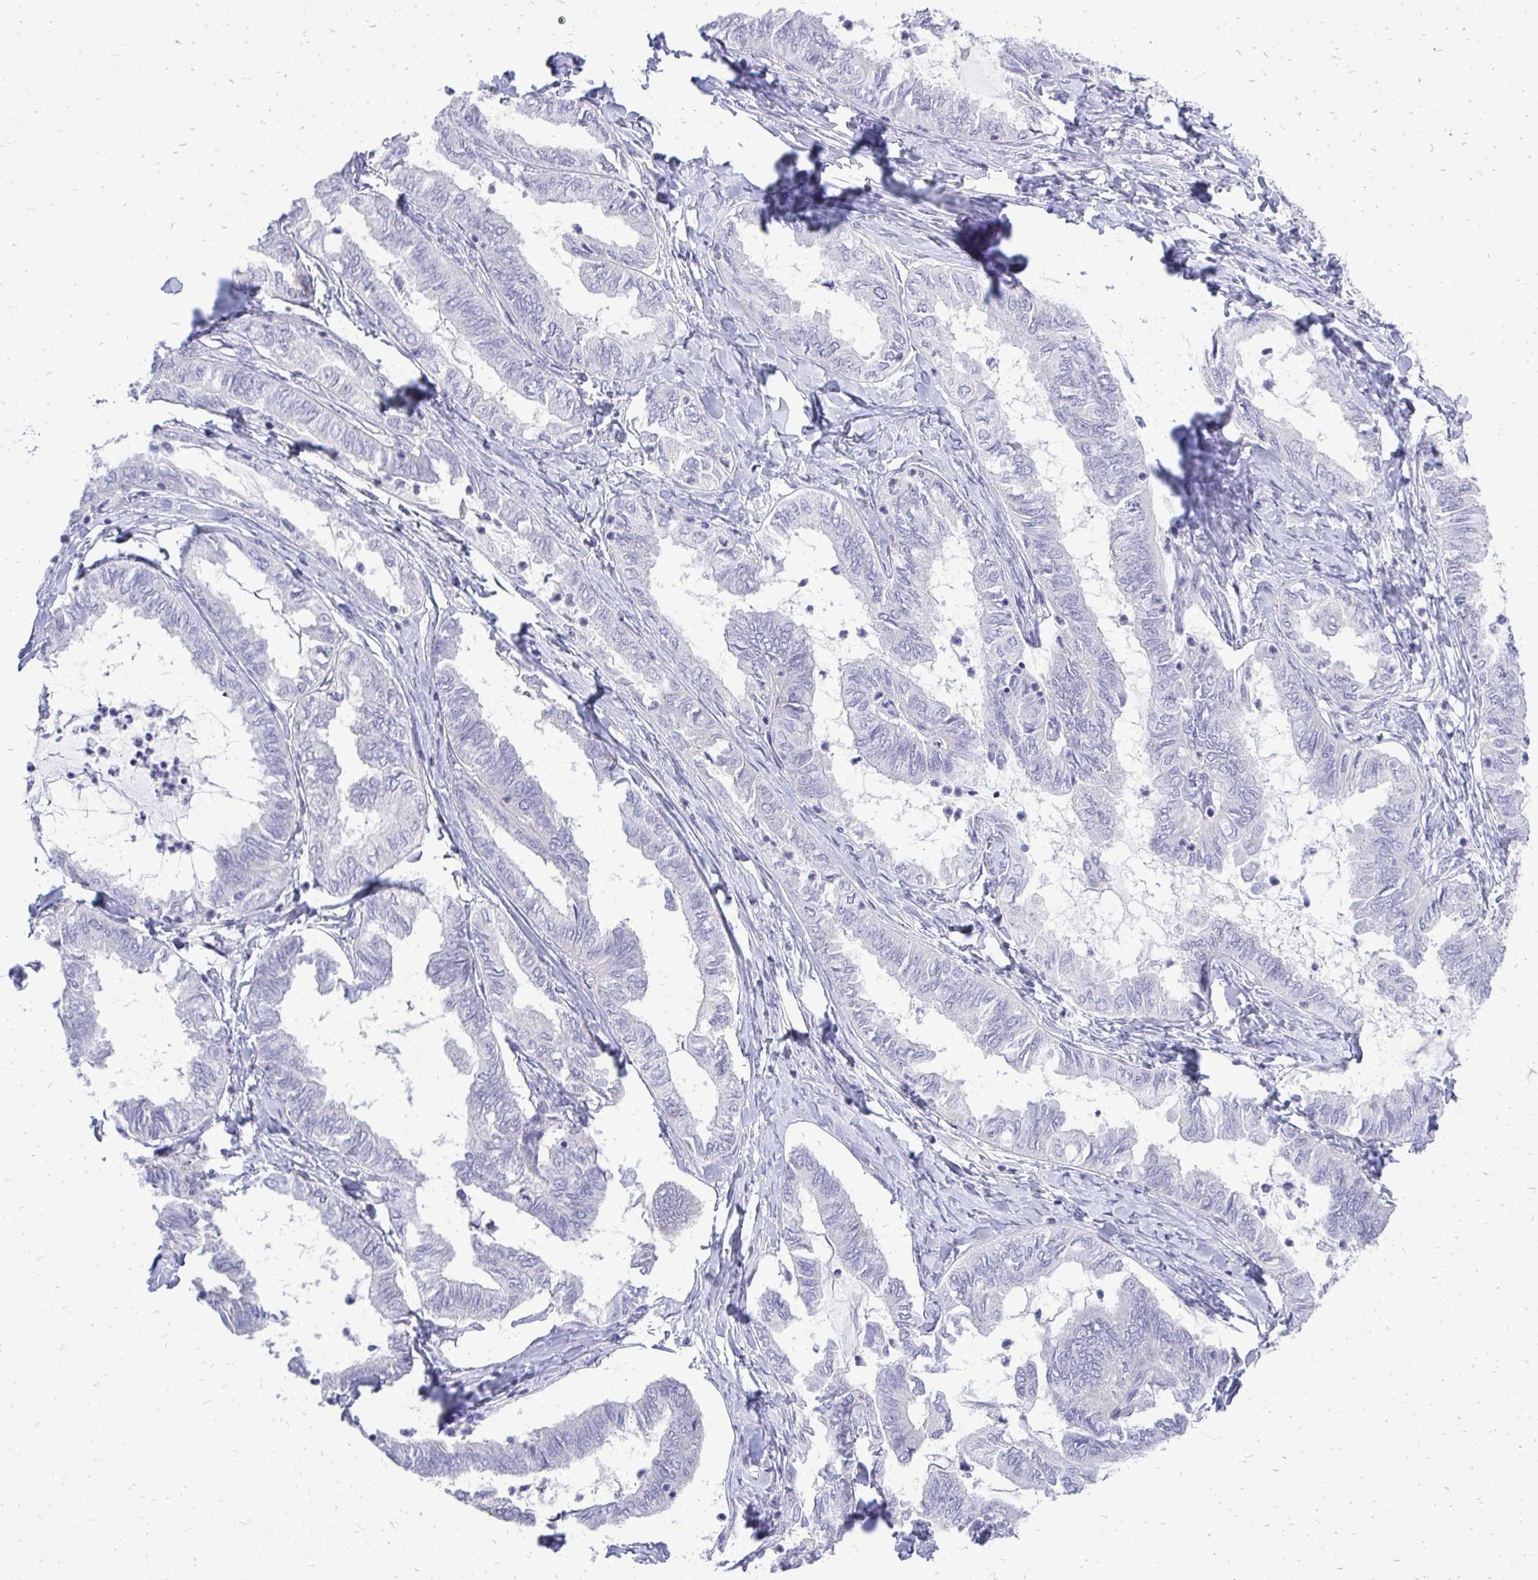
{"staining": {"intensity": "negative", "quantity": "none", "location": "none"}, "tissue": "ovarian cancer", "cell_type": "Tumor cells", "image_type": "cancer", "snomed": [{"axis": "morphology", "description": "Carcinoma, endometroid"}, {"axis": "topography", "description": "Ovary"}], "caption": "The micrograph shows no significant positivity in tumor cells of ovarian cancer. The staining was performed using DAB (3,3'-diaminobenzidine) to visualize the protein expression in brown, while the nuclei were stained in blue with hematoxylin (Magnification: 20x).", "gene": "OR8D1", "patient": {"sex": "female", "age": 70}}